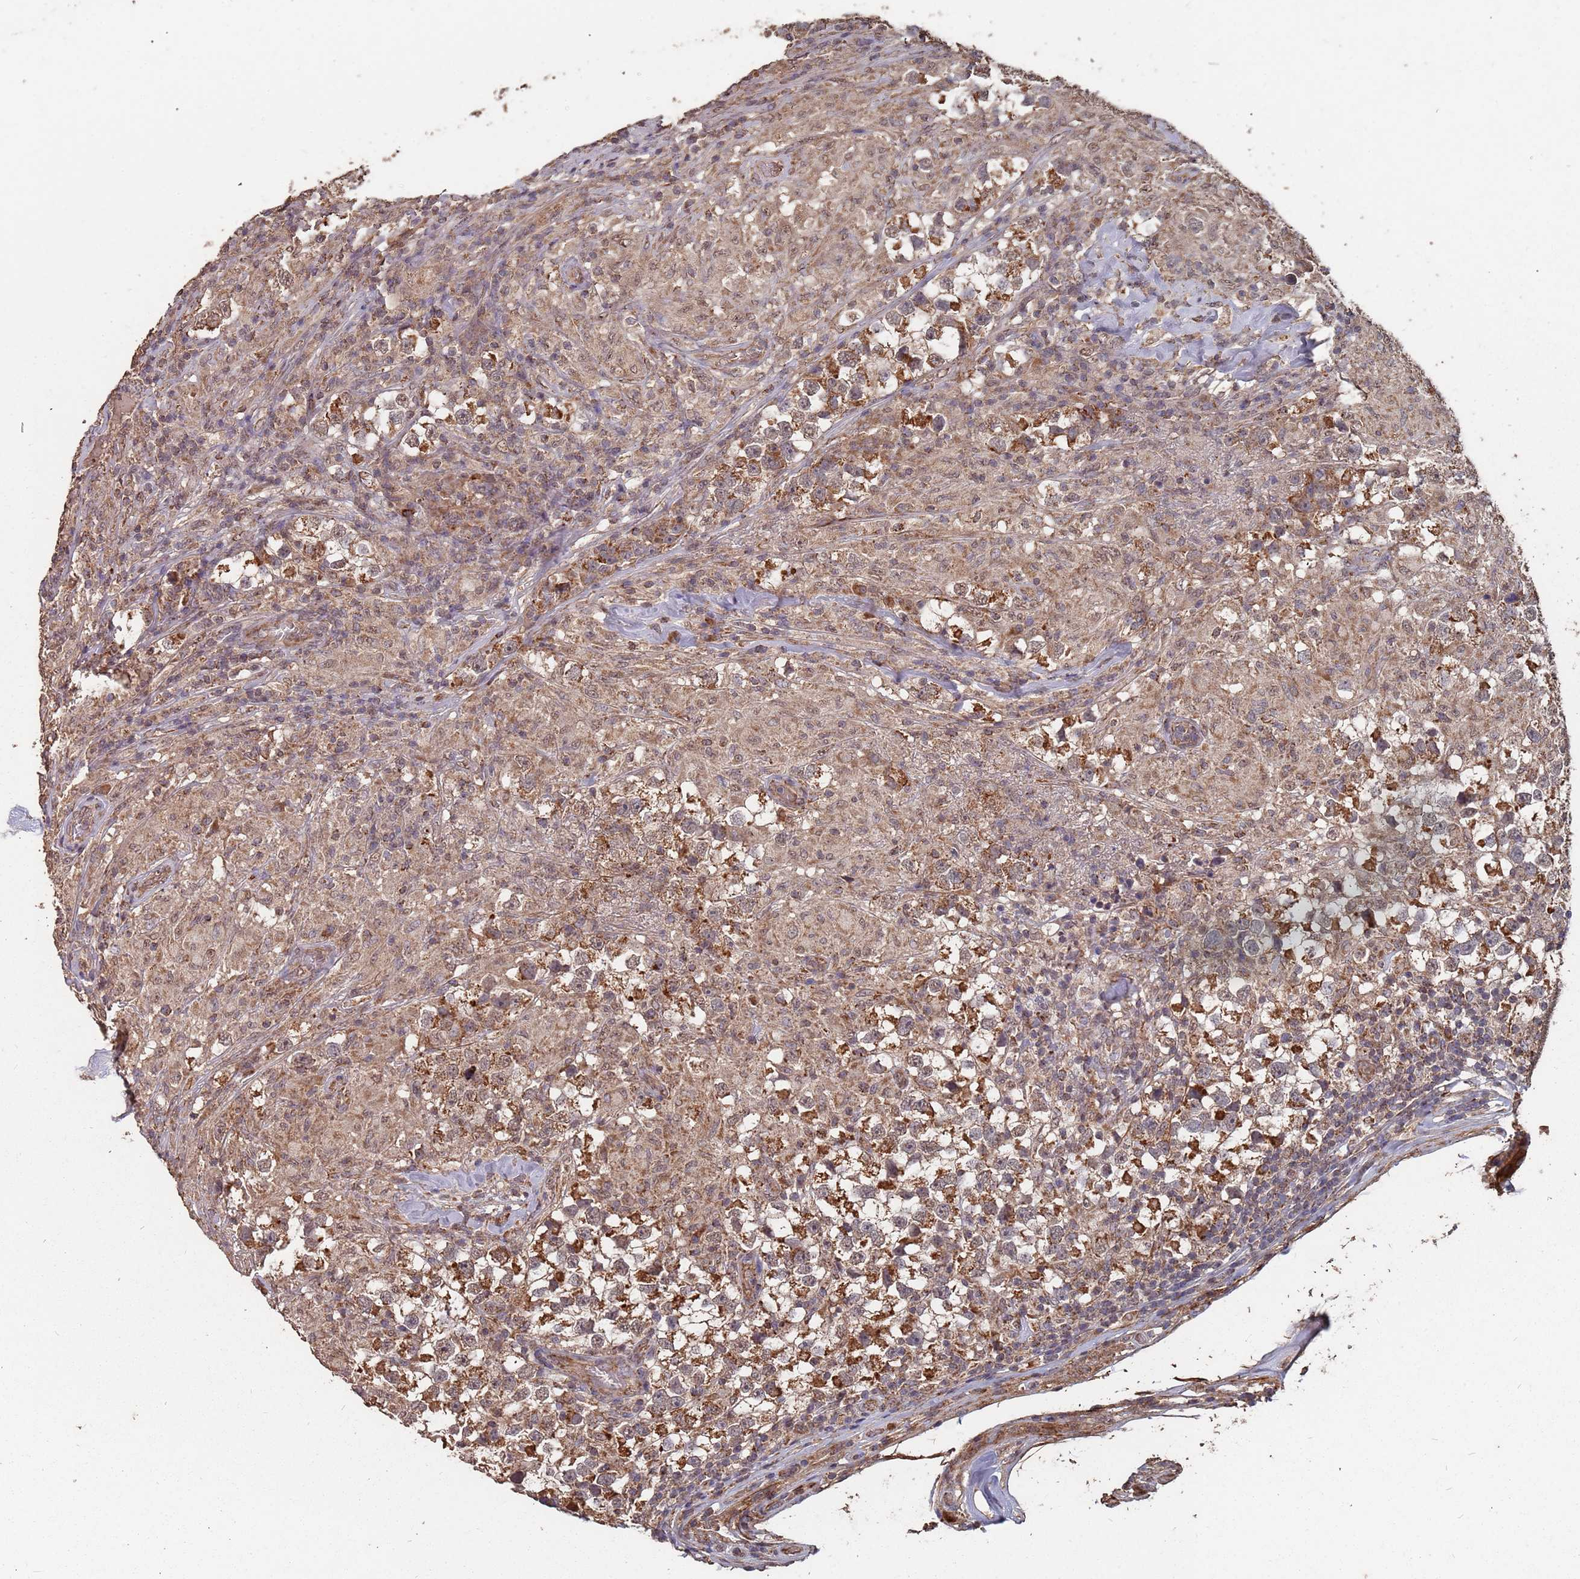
{"staining": {"intensity": "moderate", "quantity": ">75%", "location": "cytoplasmic/membranous"}, "tissue": "testis cancer", "cell_type": "Tumor cells", "image_type": "cancer", "snomed": [{"axis": "morphology", "description": "Seminoma, NOS"}, {"axis": "topography", "description": "Testis"}], "caption": "Tumor cells display medium levels of moderate cytoplasmic/membranous staining in about >75% of cells in testis seminoma.", "gene": "PRORP", "patient": {"sex": "male", "age": 46}}